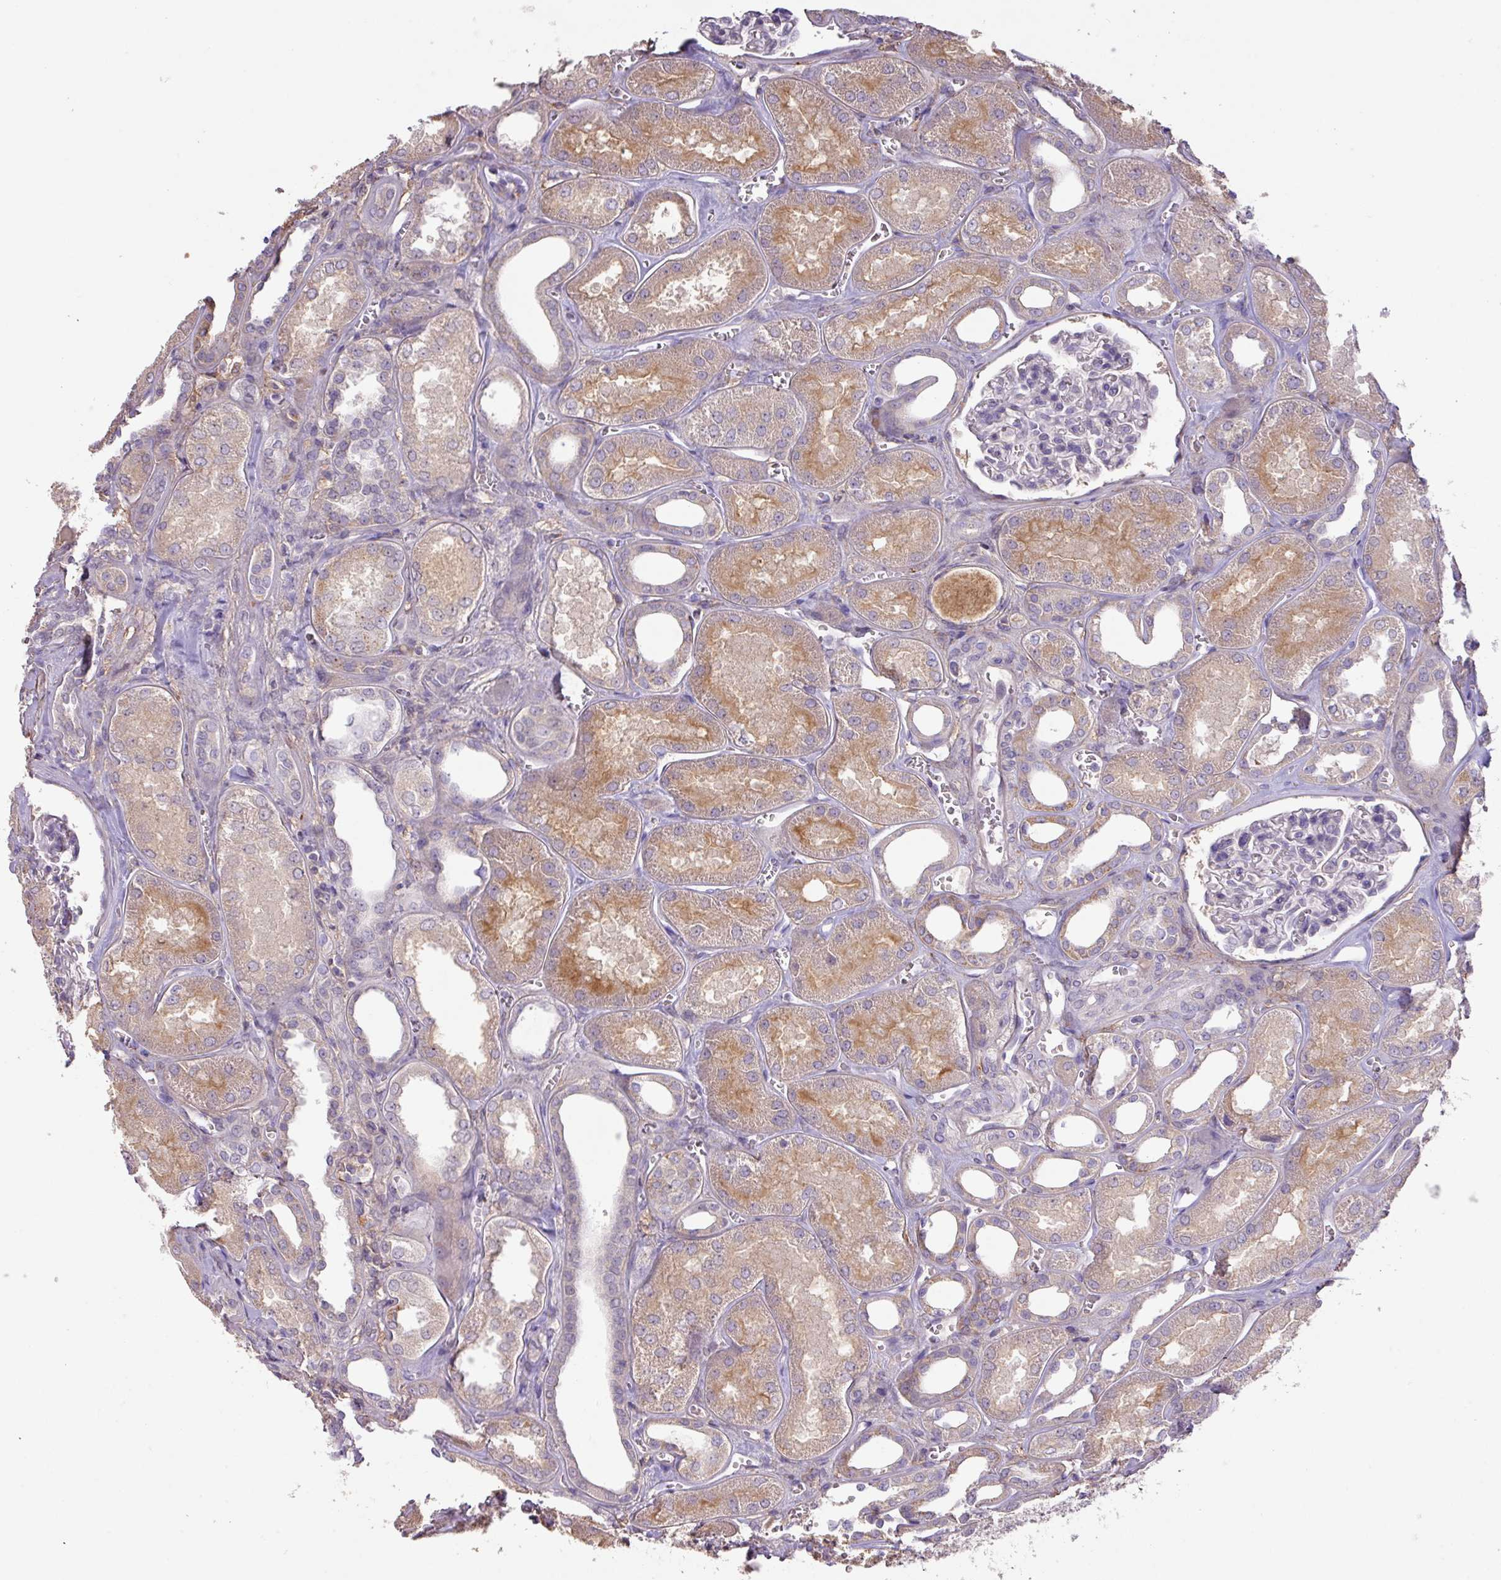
{"staining": {"intensity": "negative", "quantity": "none", "location": "none"}, "tissue": "kidney", "cell_type": "Cells in glomeruli", "image_type": "normal", "snomed": [{"axis": "morphology", "description": "Normal tissue, NOS"}, {"axis": "morphology", "description": "Adenocarcinoma, NOS"}, {"axis": "topography", "description": "Kidney"}], "caption": "Immunohistochemistry (IHC) histopathology image of benign kidney: kidney stained with DAB (3,3'-diaminobenzidine) displays no significant protein expression in cells in glomeruli.", "gene": "PRADC1", "patient": {"sex": "female", "age": 68}}